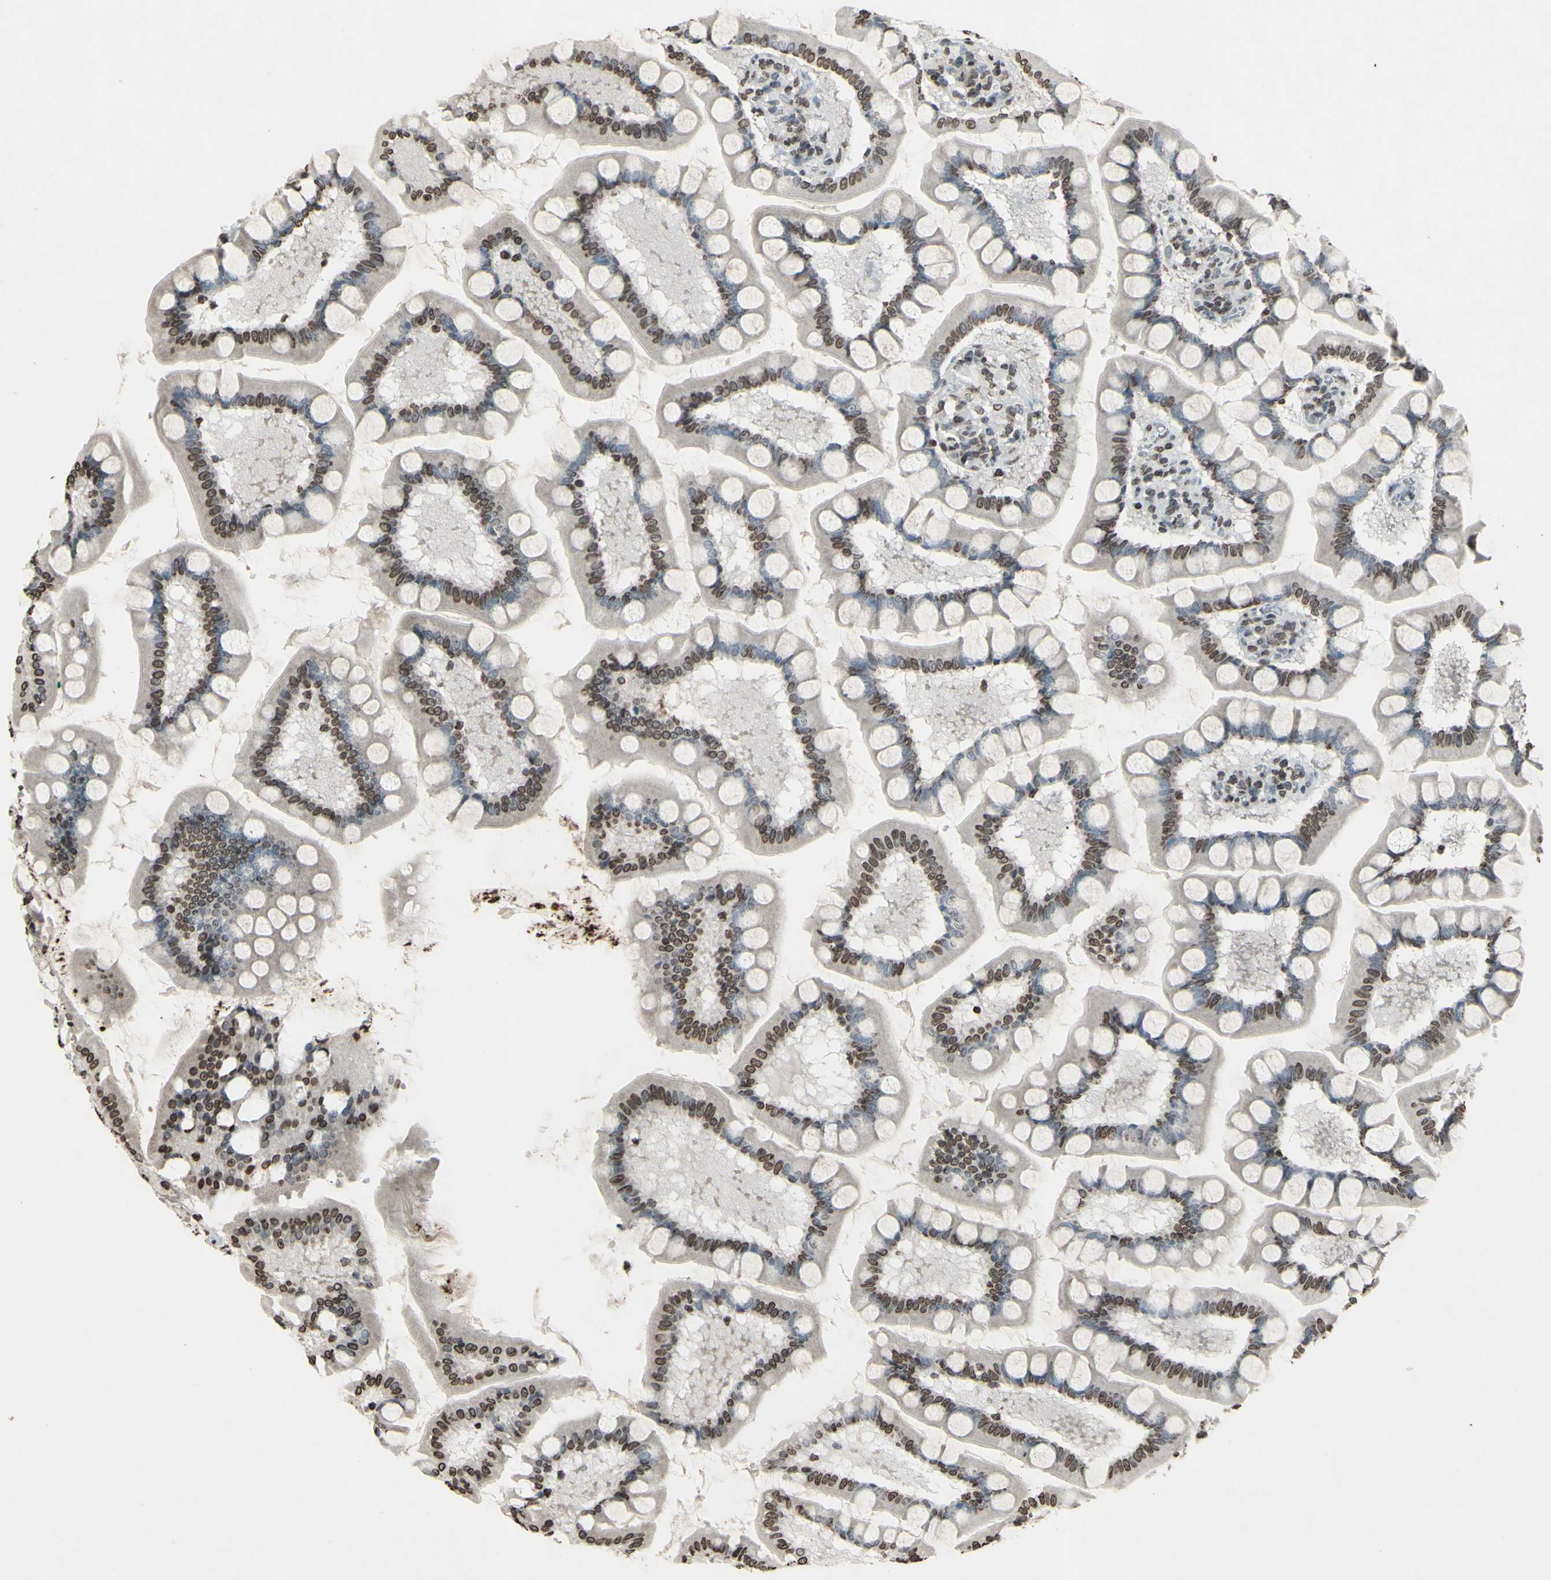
{"staining": {"intensity": "weak", "quantity": "25%-75%", "location": "cytoplasmic/membranous,nuclear"}, "tissue": "small intestine", "cell_type": "Glandular cells", "image_type": "normal", "snomed": [{"axis": "morphology", "description": "Normal tissue, NOS"}, {"axis": "topography", "description": "Small intestine"}], "caption": "This is an image of immunohistochemistry staining of normal small intestine, which shows weak expression in the cytoplasmic/membranous,nuclear of glandular cells.", "gene": "CD79B", "patient": {"sex": "male", "age": 41}}